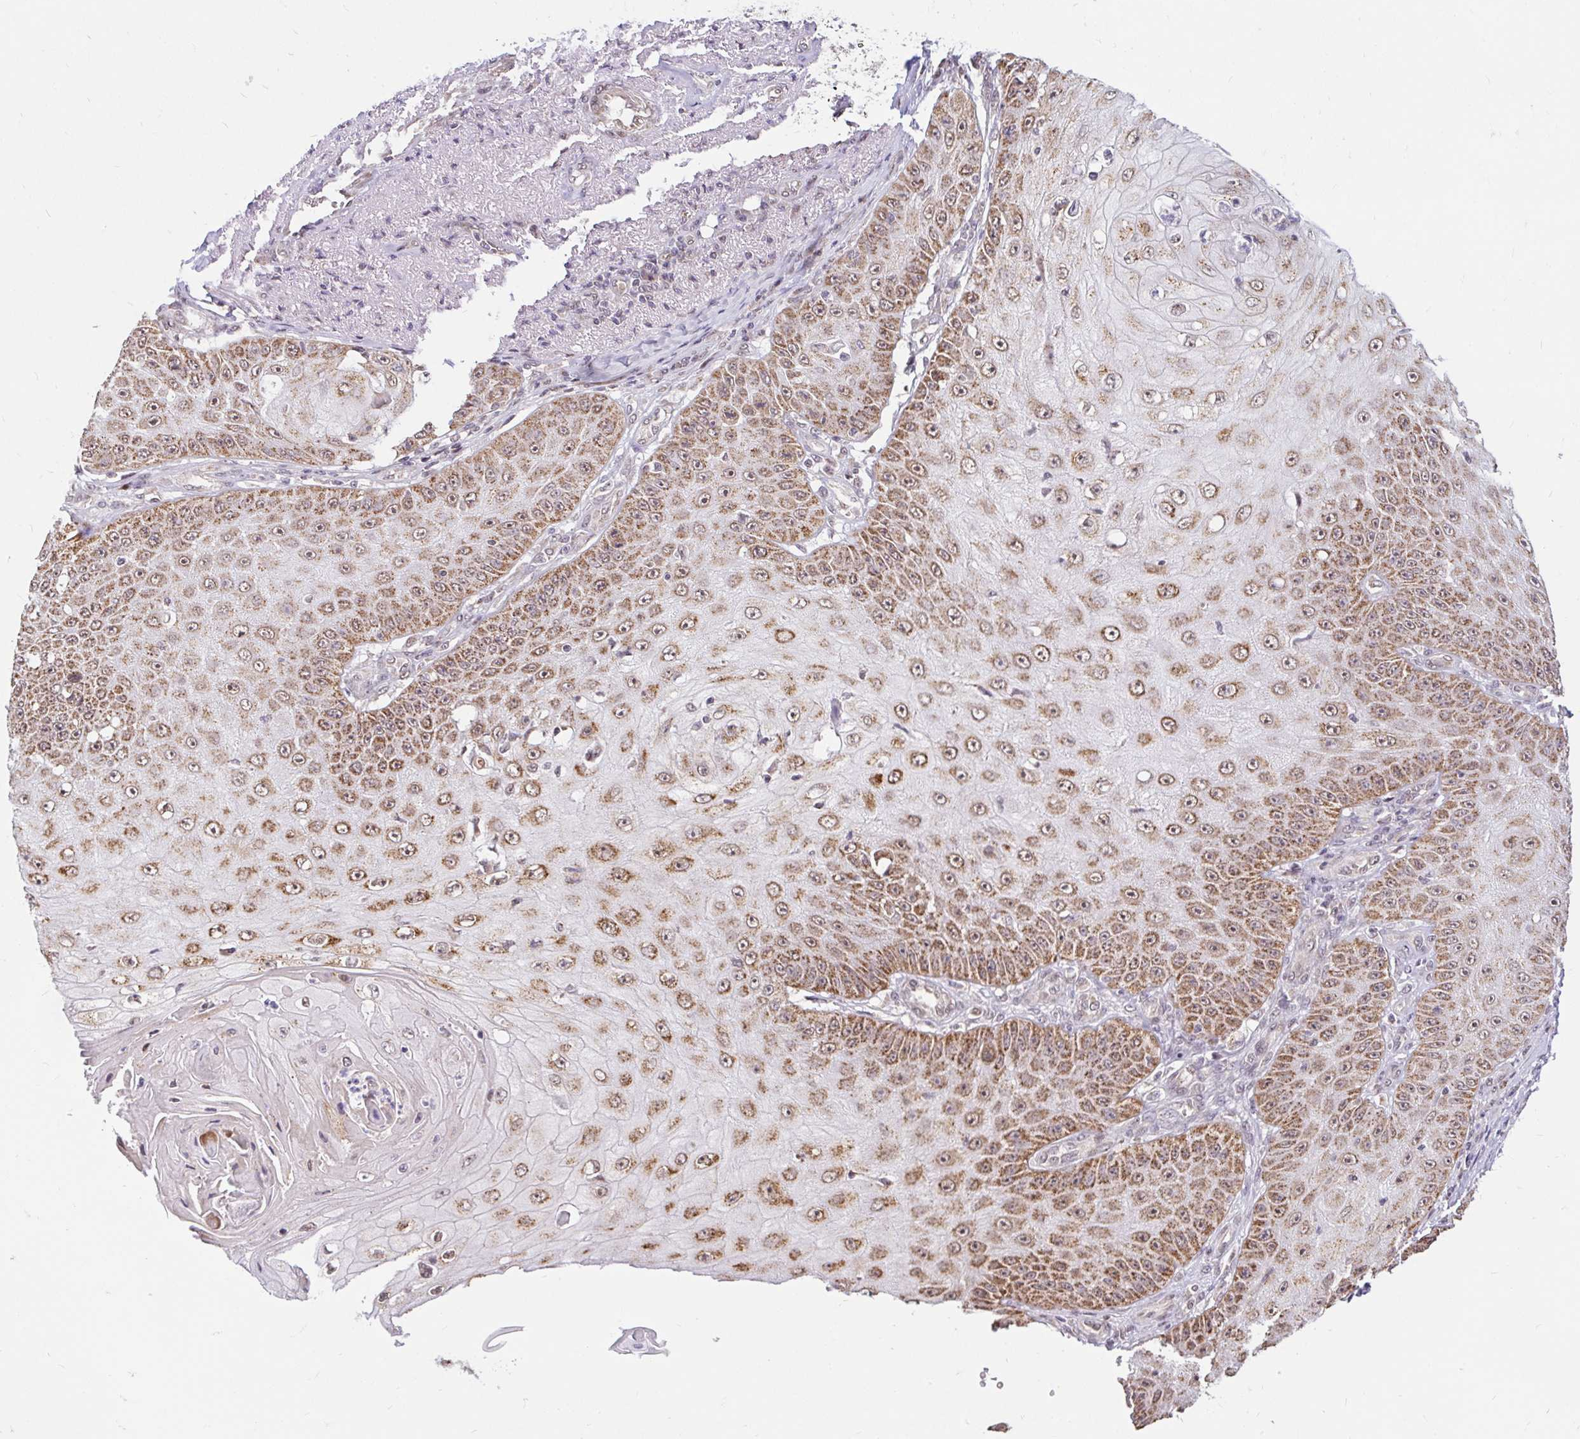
{"staining": {"intensity": "moderate", "quantity": ">75%", "location": "cytoplasmic/membranous,nuclear"}, "tissue": "skin cancer", "cell_type": "Tumor cells", "image_type": "cancer", "snomed": [{"axis": "morphology", "description": "Squamous cell carcinoma, NOS"}, {"axis": "topography", "description": "Skin"}], "caption": "Skin cancer tissue reveals moderate cytoplasmic/membranous and nuclear positivity in approximately >75% of tumor cells, visualized by immunohistochemistry.", "gene": "TIMM50", "patient": {"sex": "male", "age": 70}}